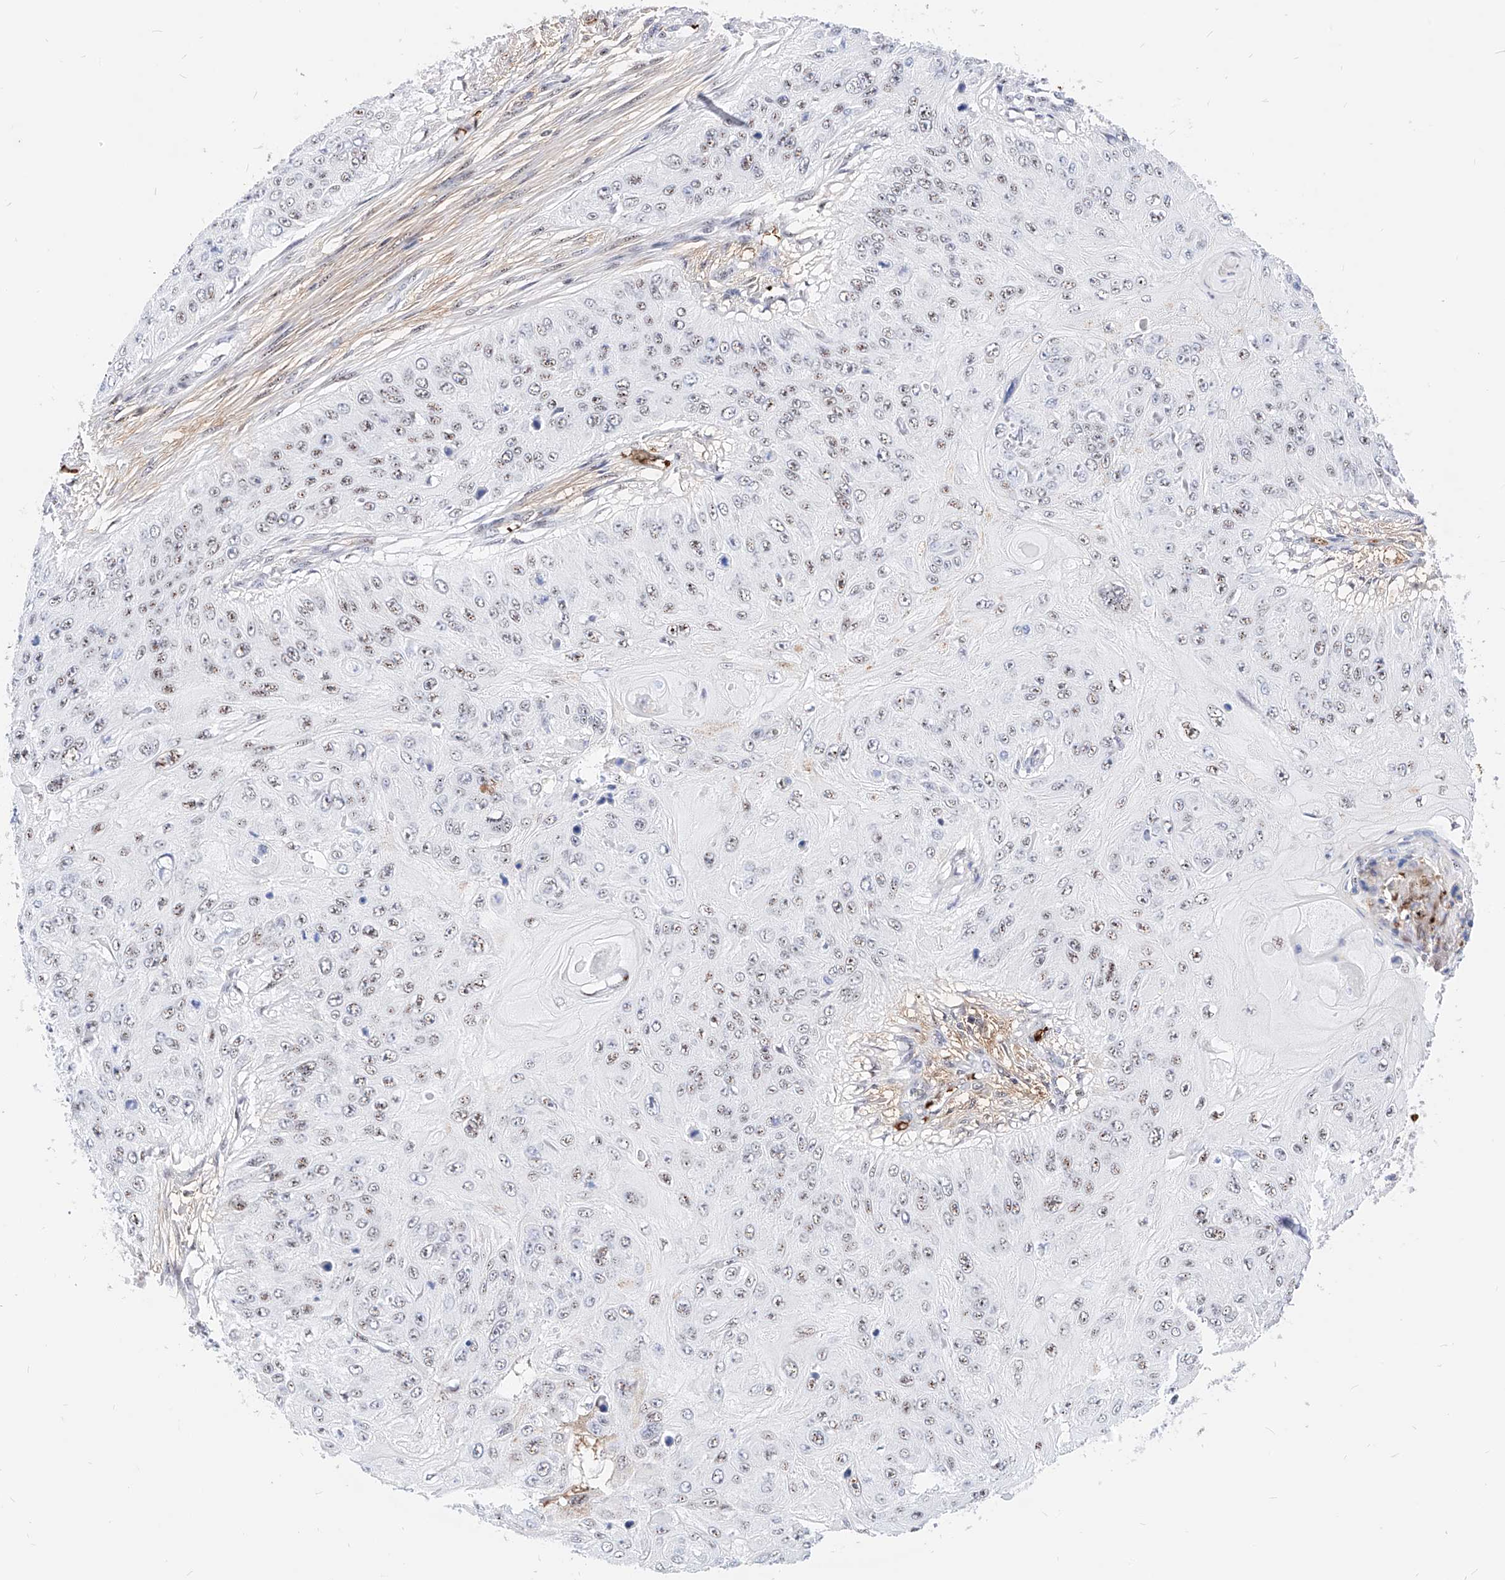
{"staining": {"intensity": "moderate", "quantity": ">75%", "location": "nuclear"}, "tissue": "skin cancer", "cell_type": "Tumor cells", "image_type": "cancer", "snomed": [{"axis": "morphology", "description": "Squamous cell carcinoma, NOS"}, {"axis": "topography", "description": "Skin"}], "caption": "Immunohistochemistry (IHC) (DAB (3,3'-diaminobenzidine)) staining of human skin squamous cell carcinoma reveals moderate nuclear protein expression in about >75% of tumor cells.", "gene": "ZFP42", "patient": {"sex": "female", "age": 80}}